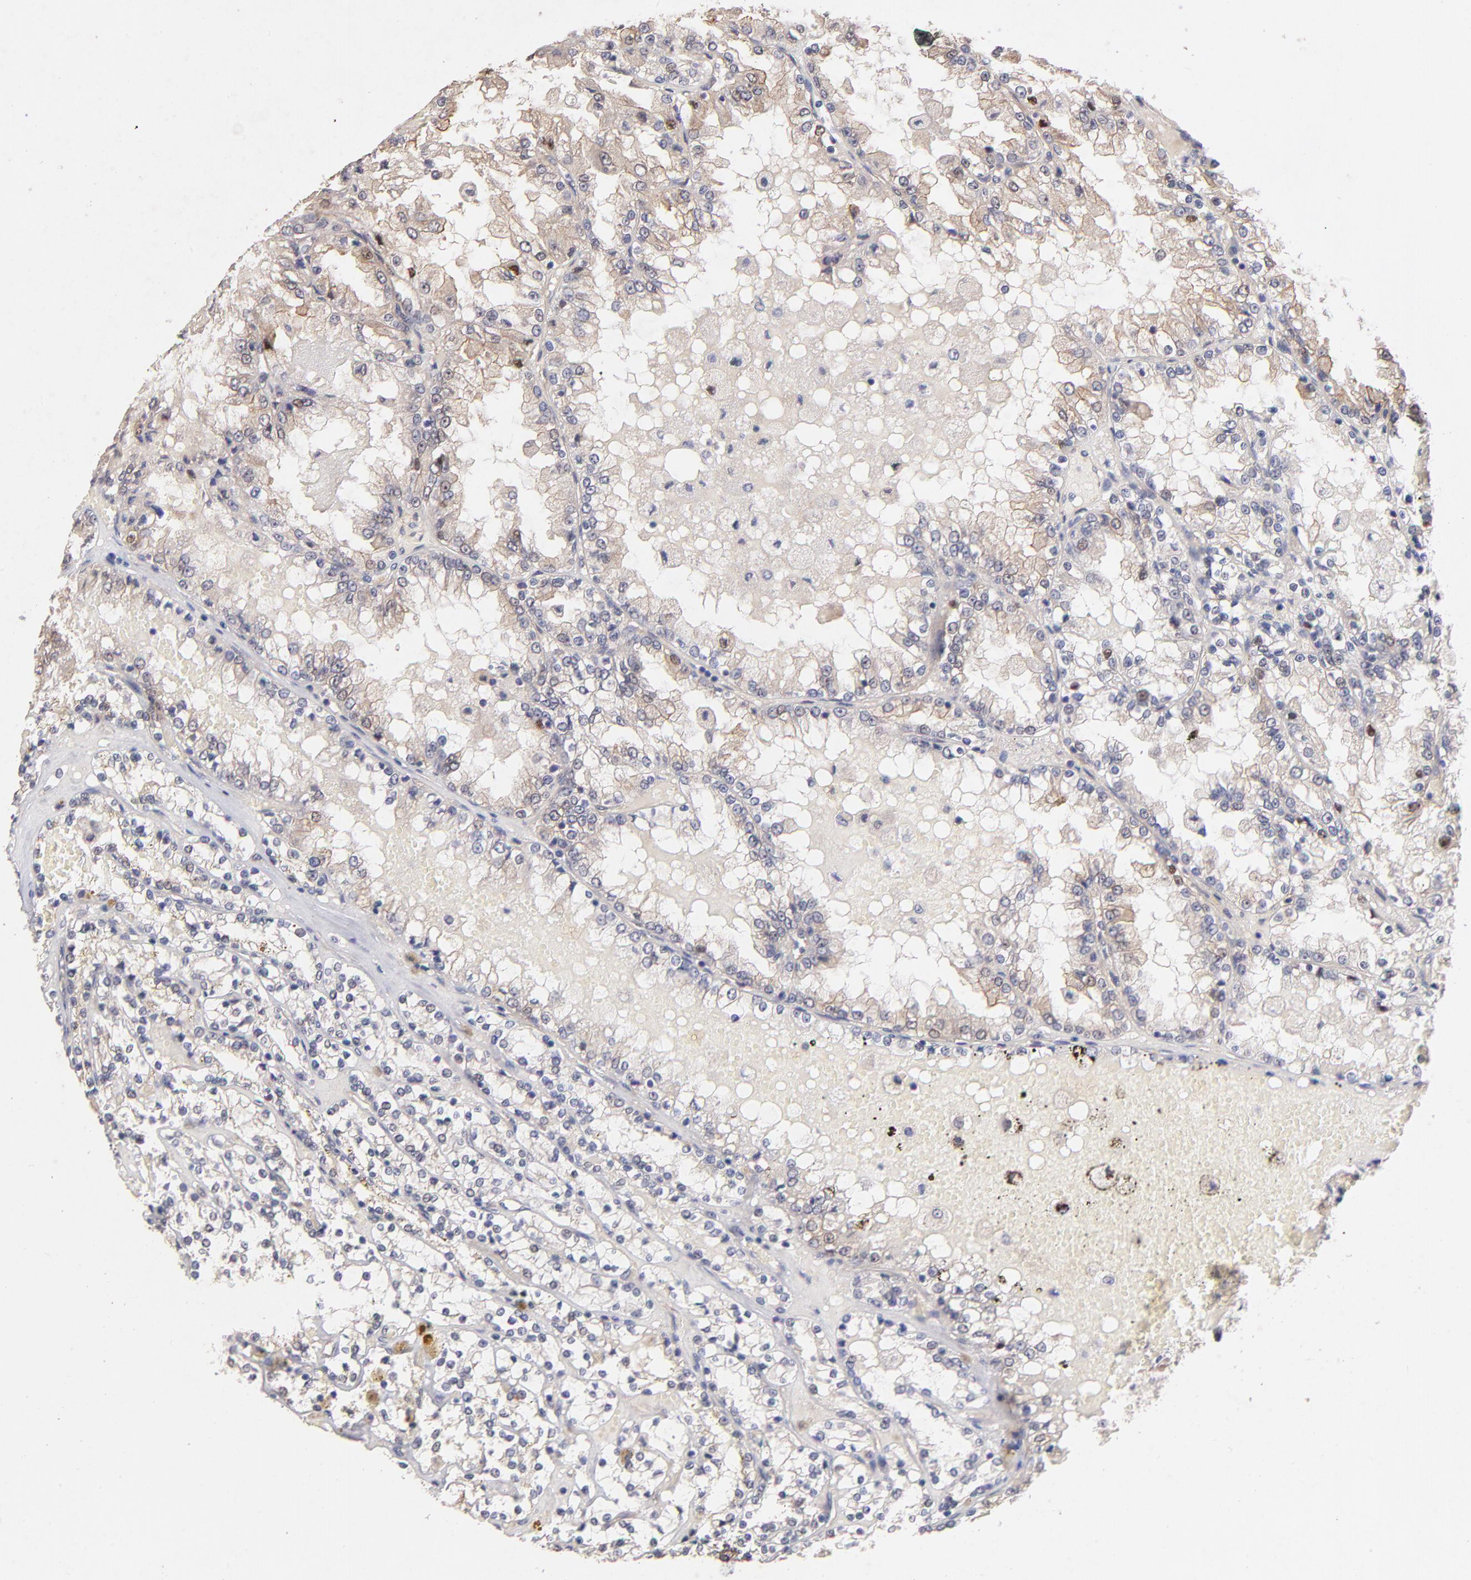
{"staining": {"intensity": "moderate", "quantity": "25%-75%", "location": "cytoplasmic/membranous"}, "tissue": "renal cancer", "cell_type": "Tumor cells", "image_type": "cancer", "snomed": [{"axis": "morphology", "description": "Adenocarcinoma, NOS"}, {"axis": "topography", "description": "Kidney"}], "caption": "Immunohistochemistry staining of adenocarcinoma (renal), which displays medium levels of moderate cytoplasmic/membranous positivity in about 25%-75% of tumor cells indicating moderate cytoplasmic/membranous protein positivity. The staining was performed using DAB (brown) for protein detection and nuclei were counterstained in hematoxylin (blue).", "gene": "STAP2", "patient": {"sex": "female", "age": 56}}